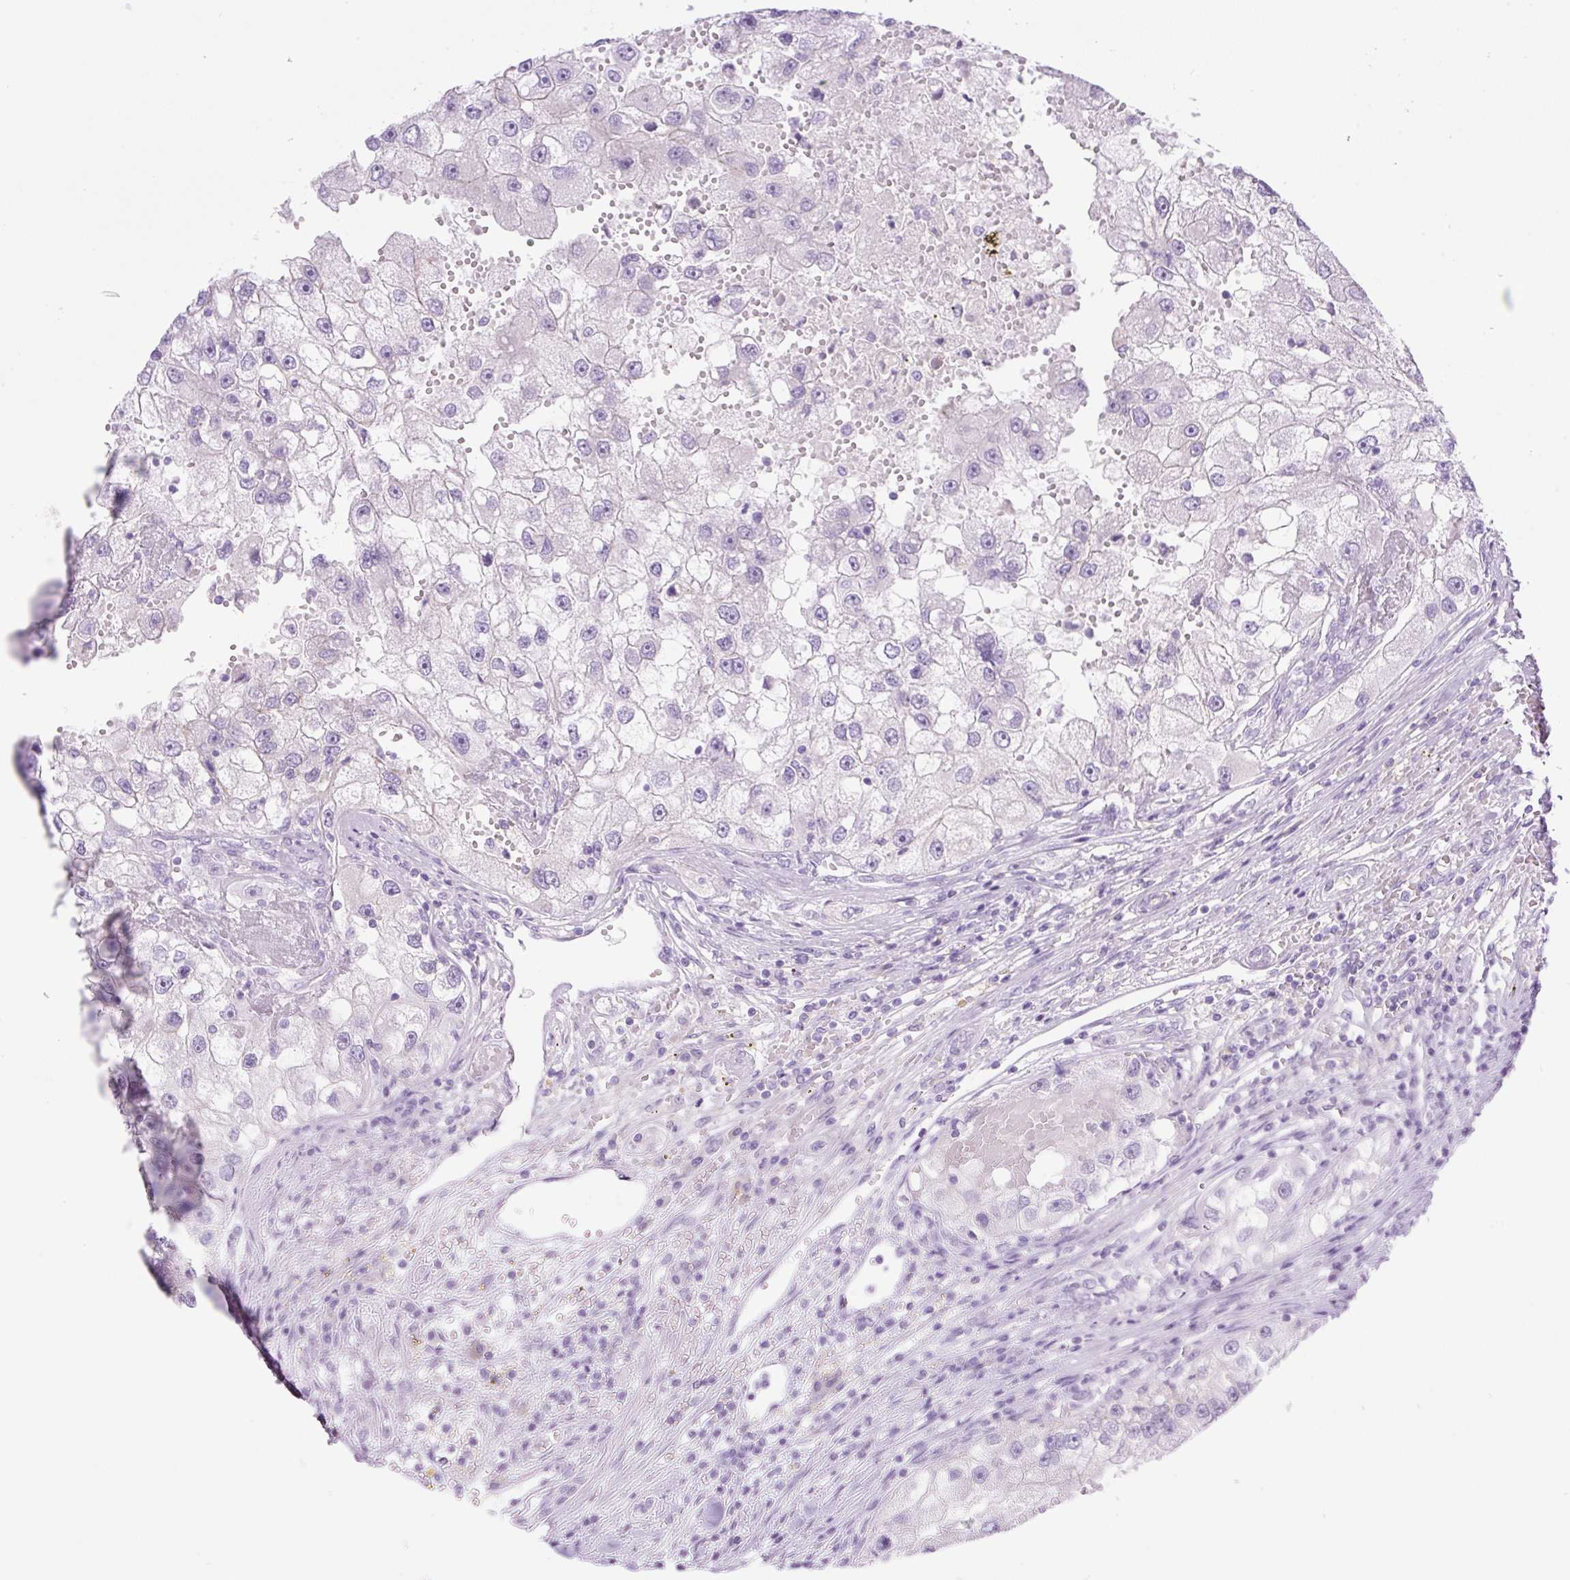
{"staining": {"intensity": "negative", "quantity": "none", "location": "none"}, "tissue": "renal cancer", "cell_type": "Tumor cells", "image_type": "cancer", "snomed": [{"axis": "morphology", "description": "Adenocarcinoma, NOS"}, {"axis": "topography", "description": "Kidney"}], "caption": "Renal adenocarcinoma stained for a protein using immunohistochemistry (IHC) displays no staining tumor cells.", "gene": "PALM3", "patient": {"sex": "male", "age": 63}}